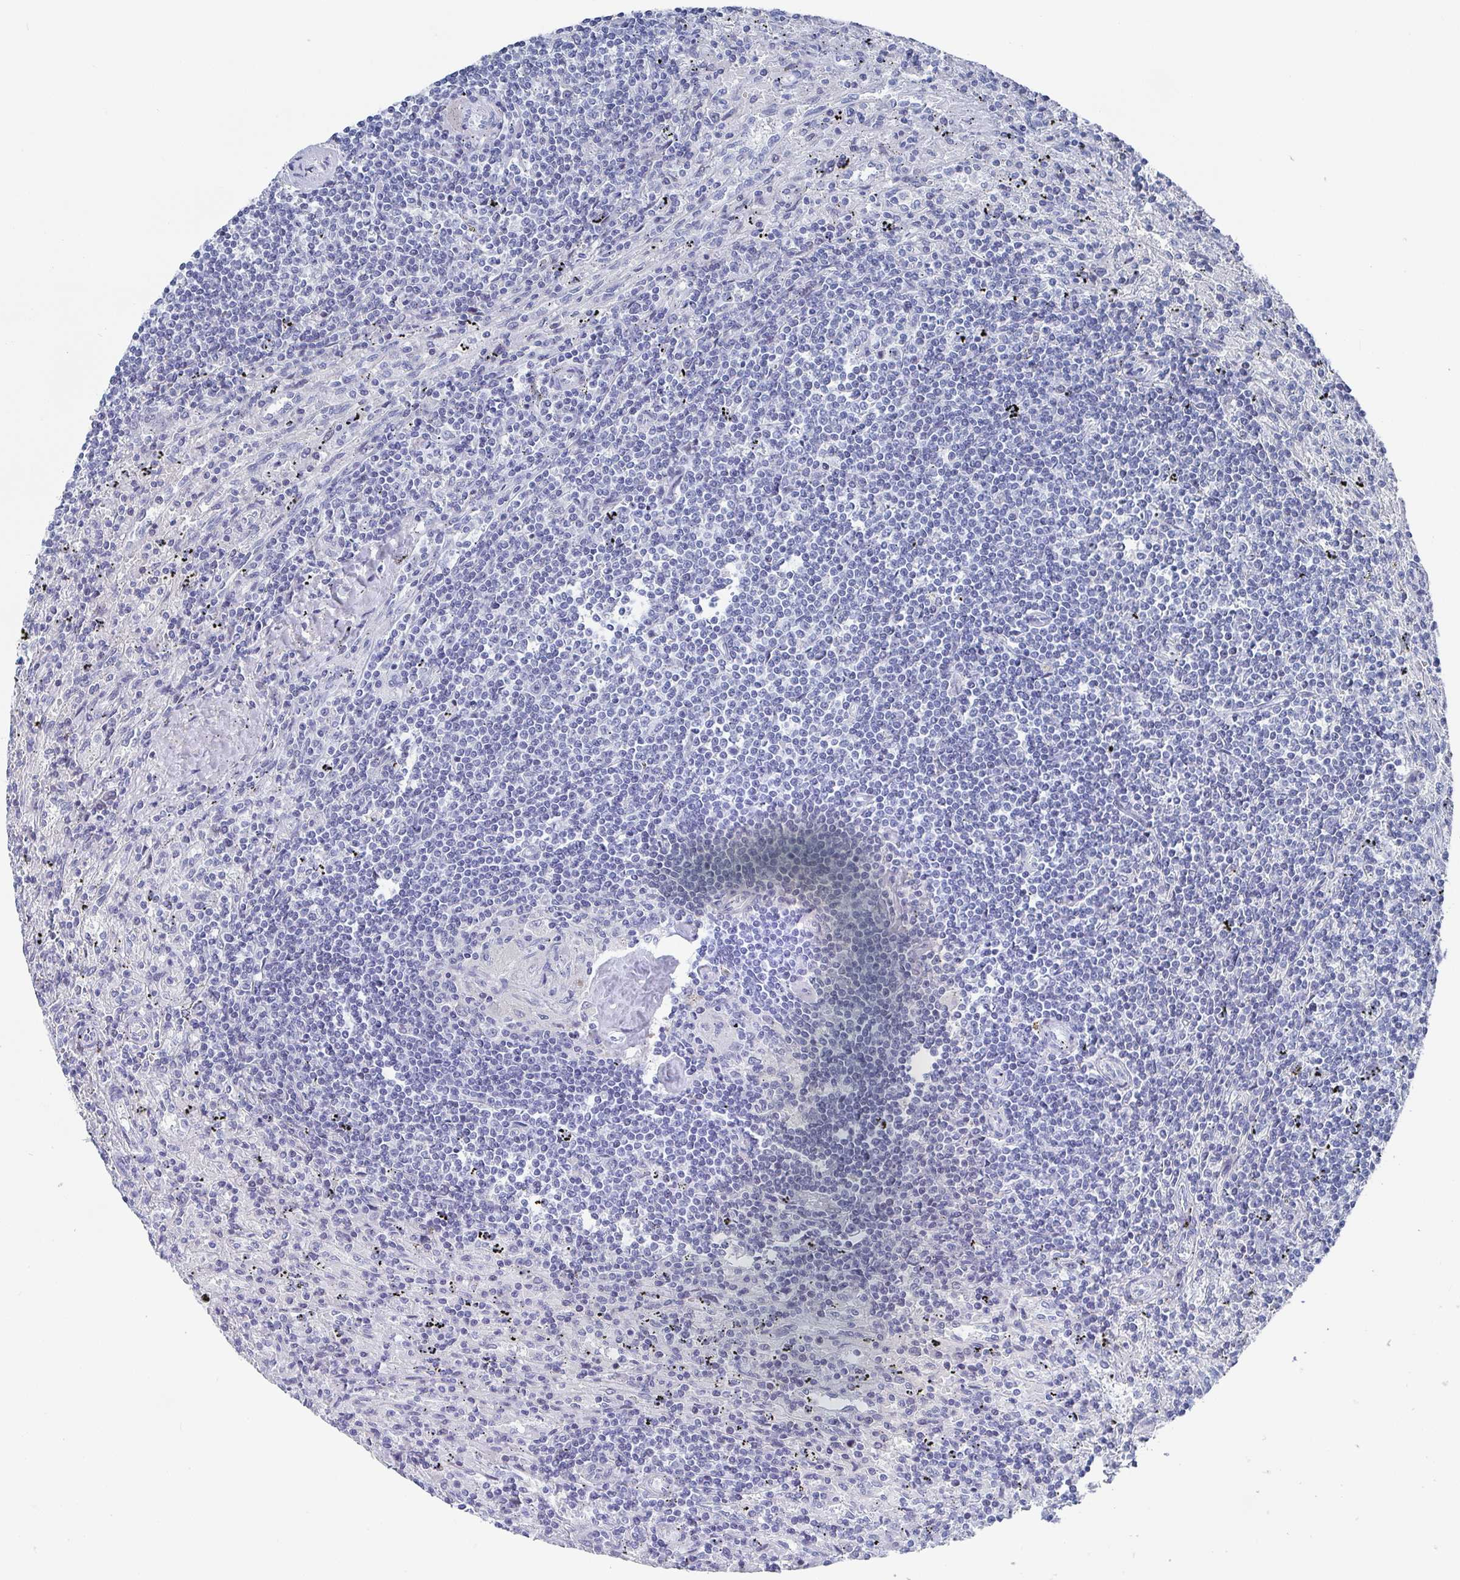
{"staining": {"intensity": "negative", "quantity": "none", "location": "none"}, "tissue": "lymphoma", "cell_type": "Tumor cells", "image_type": "cancer", "snomed": [{"axis": "morphology", "description": "Malignant lymphoma, non-Hodgkin's type, Low grade"}, {"axis": "topography", "description": "Spleen"}], "caption": "Immunohistochemical staining of low-grade malignant lymphoma, non-Hodgkin's type shows no significant expression in tumor cells.", "gene": "CAMKV", "patient": {"sex": "male", "age": 76}}